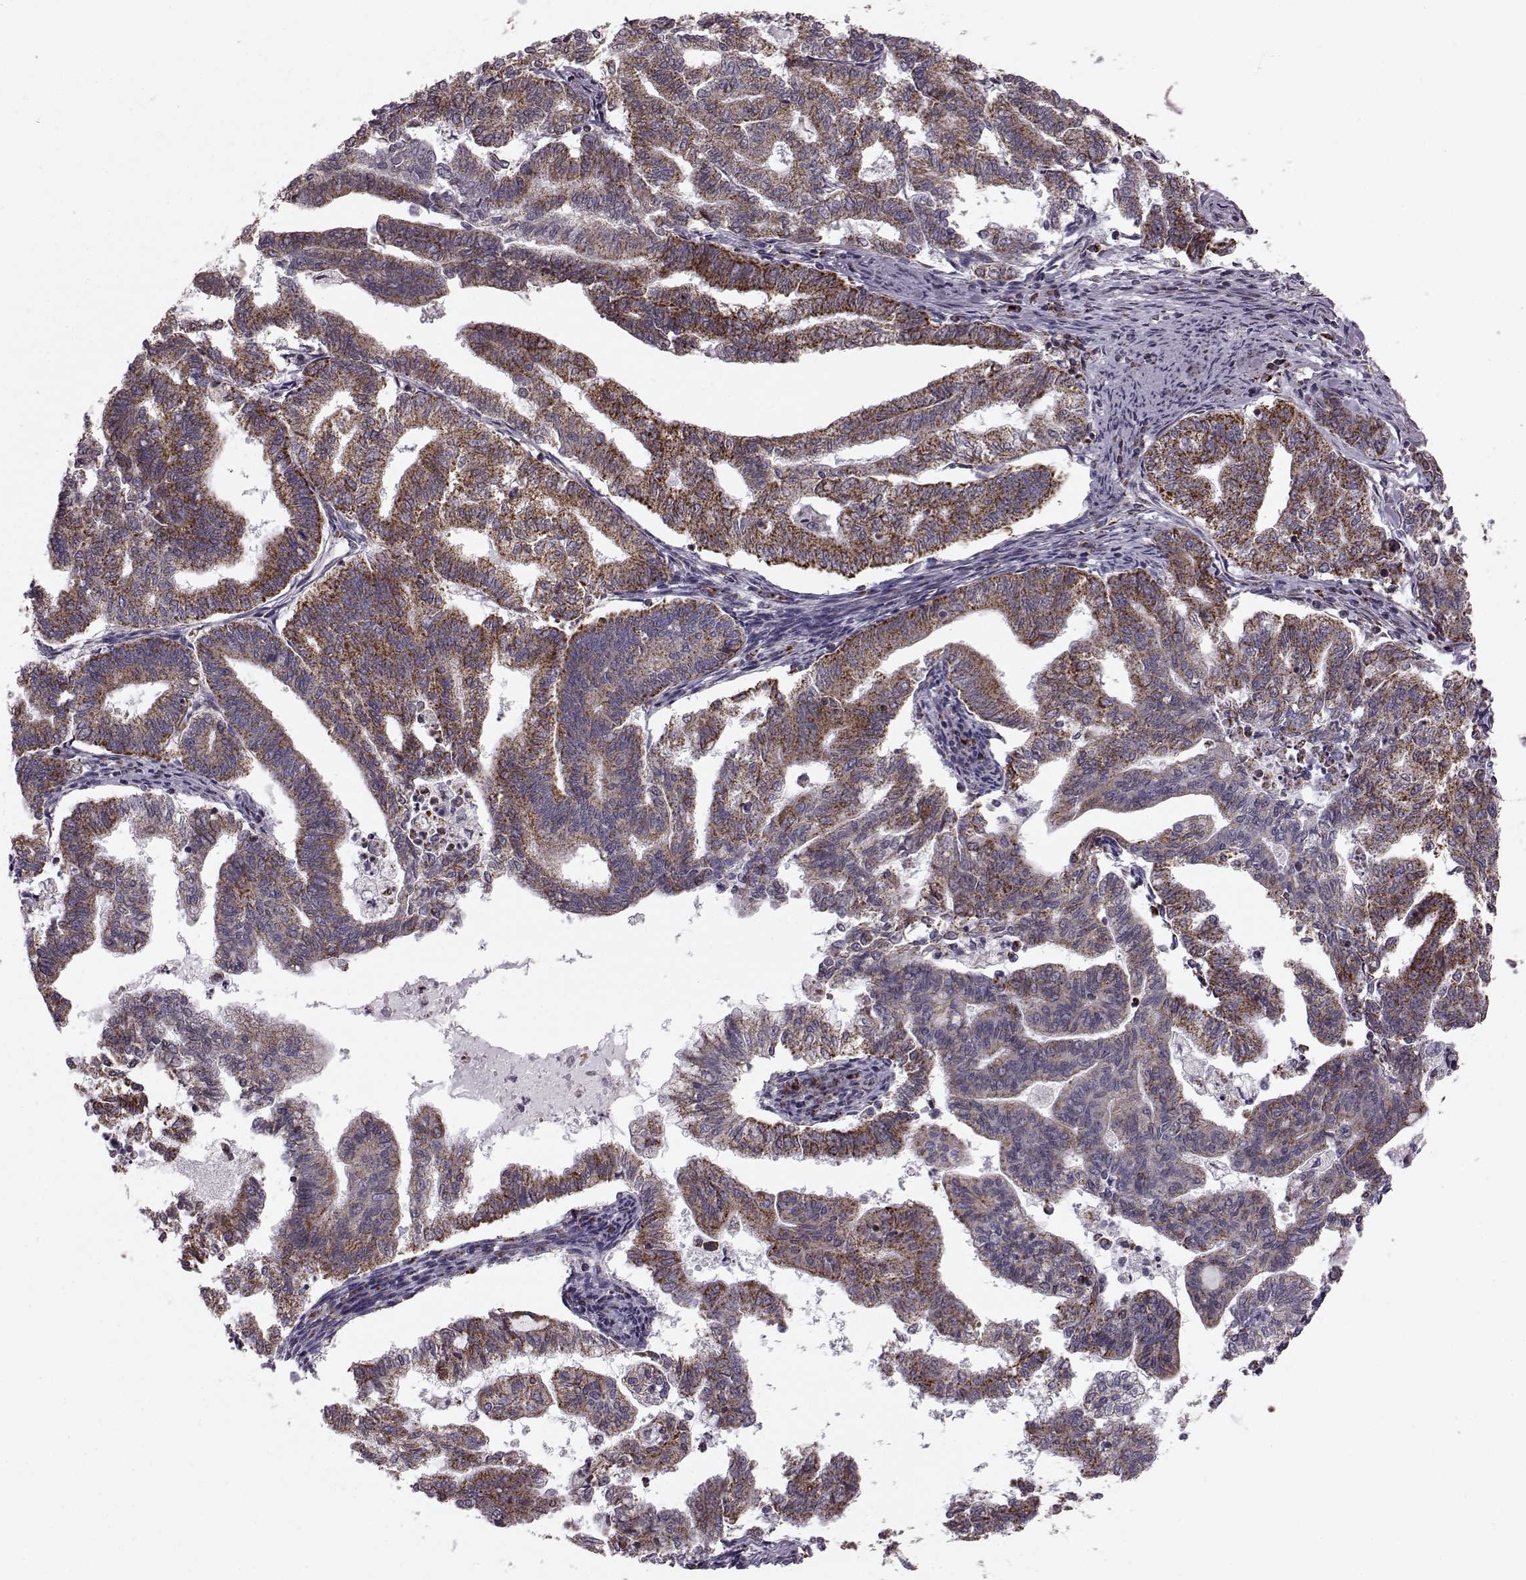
{"staining": {"intensity": "strong", "quantity": ">75%", "location": "cytoplasmic/membranous"}, "tissue": "endometrial cancer", "cell_type": "Tumor cells", "image_type": "cancer", "snomed": [{"axis": "morphology", "description": "Adenocarcinoma, NOS"}, {"axis": "topography", "description": "Endometrium"}], "caption": "IHC photomicrograph of neoplastic tissue: endometrial adenocarcinoma stained using immunohistochemistry (IHC) displays high levels of strong protein expression localized specifically in the cytoplasmic/membranous of tumor cells, appearing as a cytoplasmic/membranous brown color.", "gene": "ATP5MF", "patient": {"sex": "female", "age": 79}}